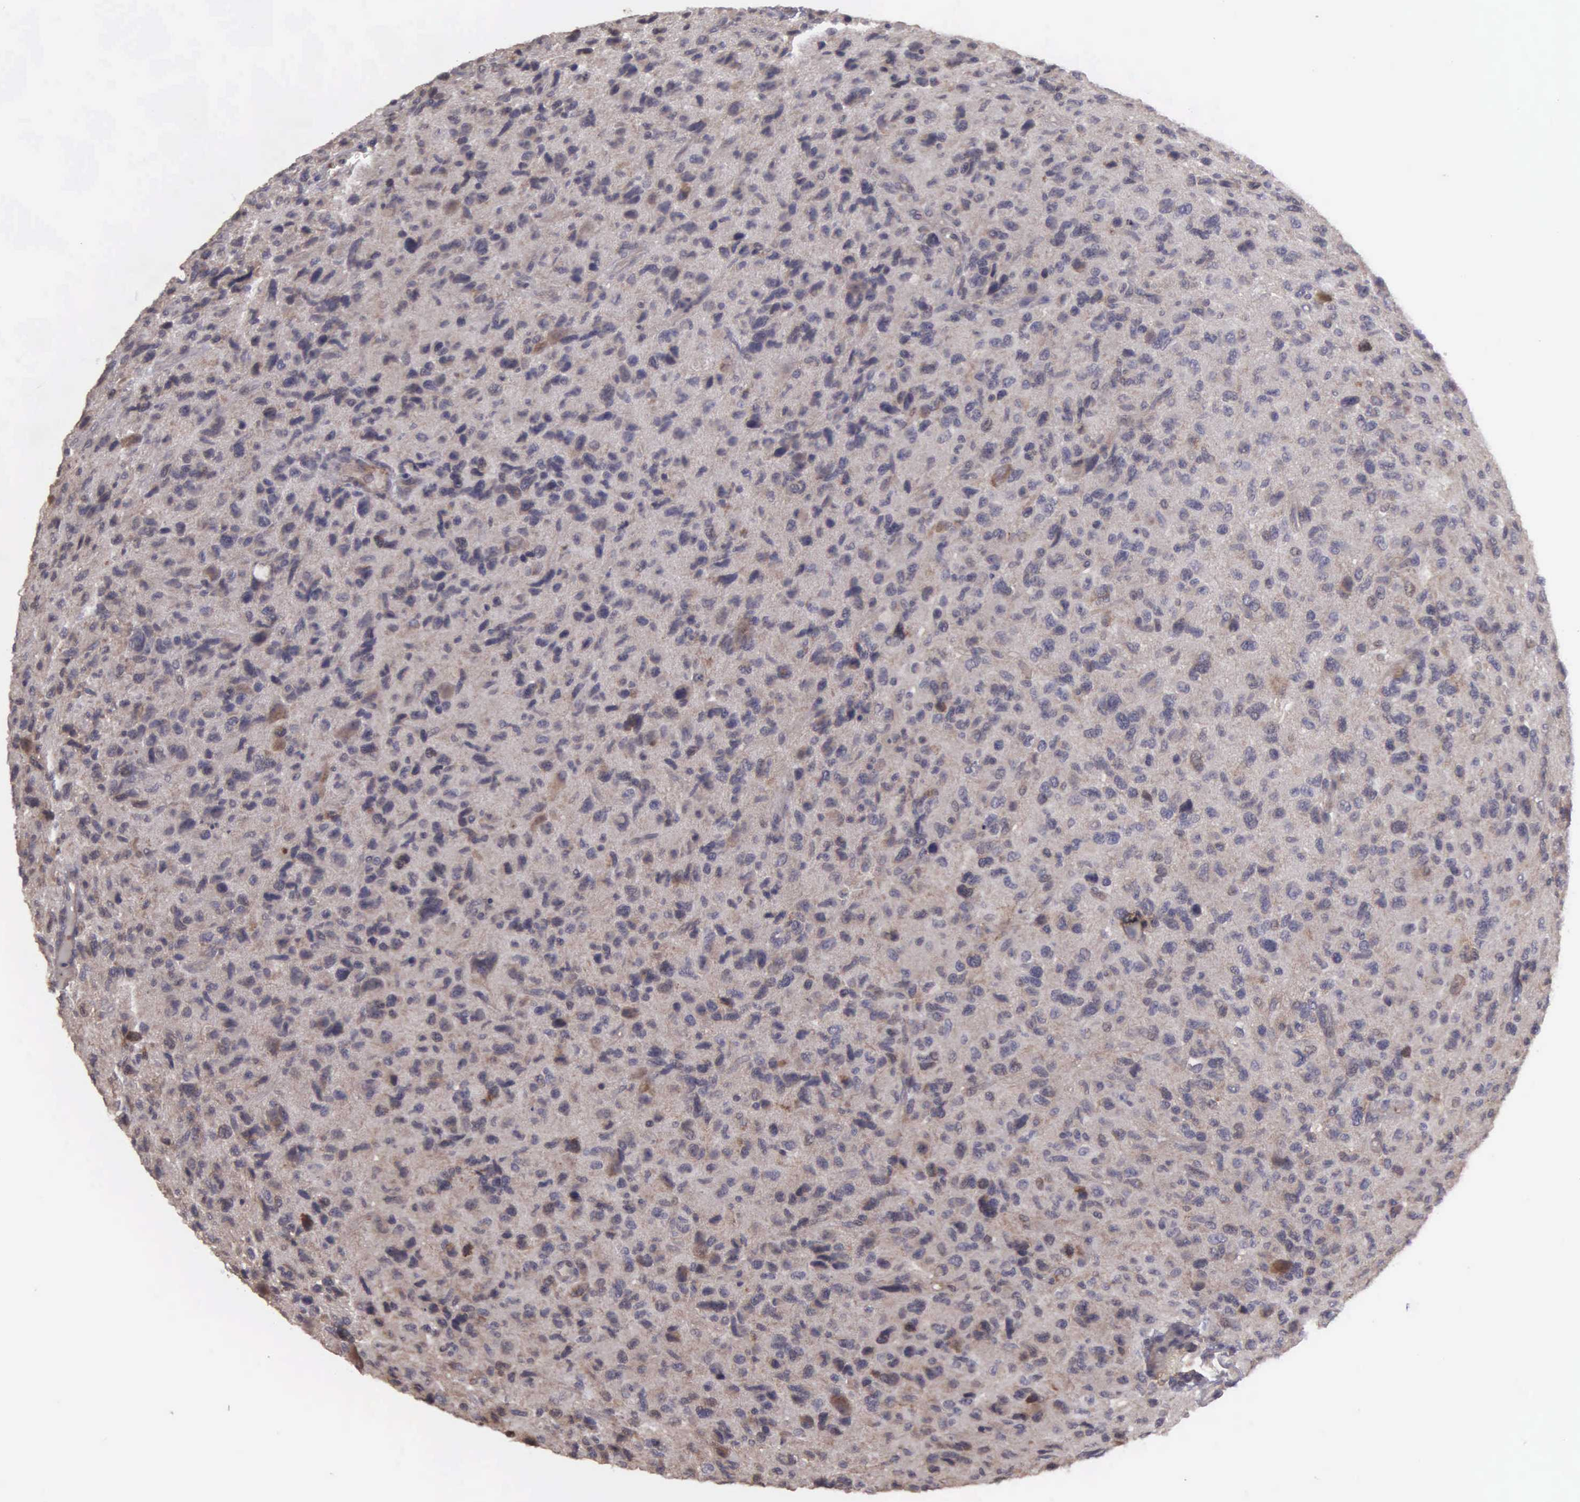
{"staining": {"intensity": "weak", "quantity": "25%-75%", "location": "cytoplasmic/membranous"}, "tissue": "glioma", "cell_type": "Tumor cells", "image_type": "cancer", "snomed": [{"axis": "morphology", "description": "Glioma, malignant, High grade"}, {"axis": "topography", "description": "Brain"}], "caption": "High-grade glioma (malignant) stained with a protein marker demonstrates weak staining in tumor cells.", "gene": "RTL10", "patient": {"sex": "female", "age": 60}}